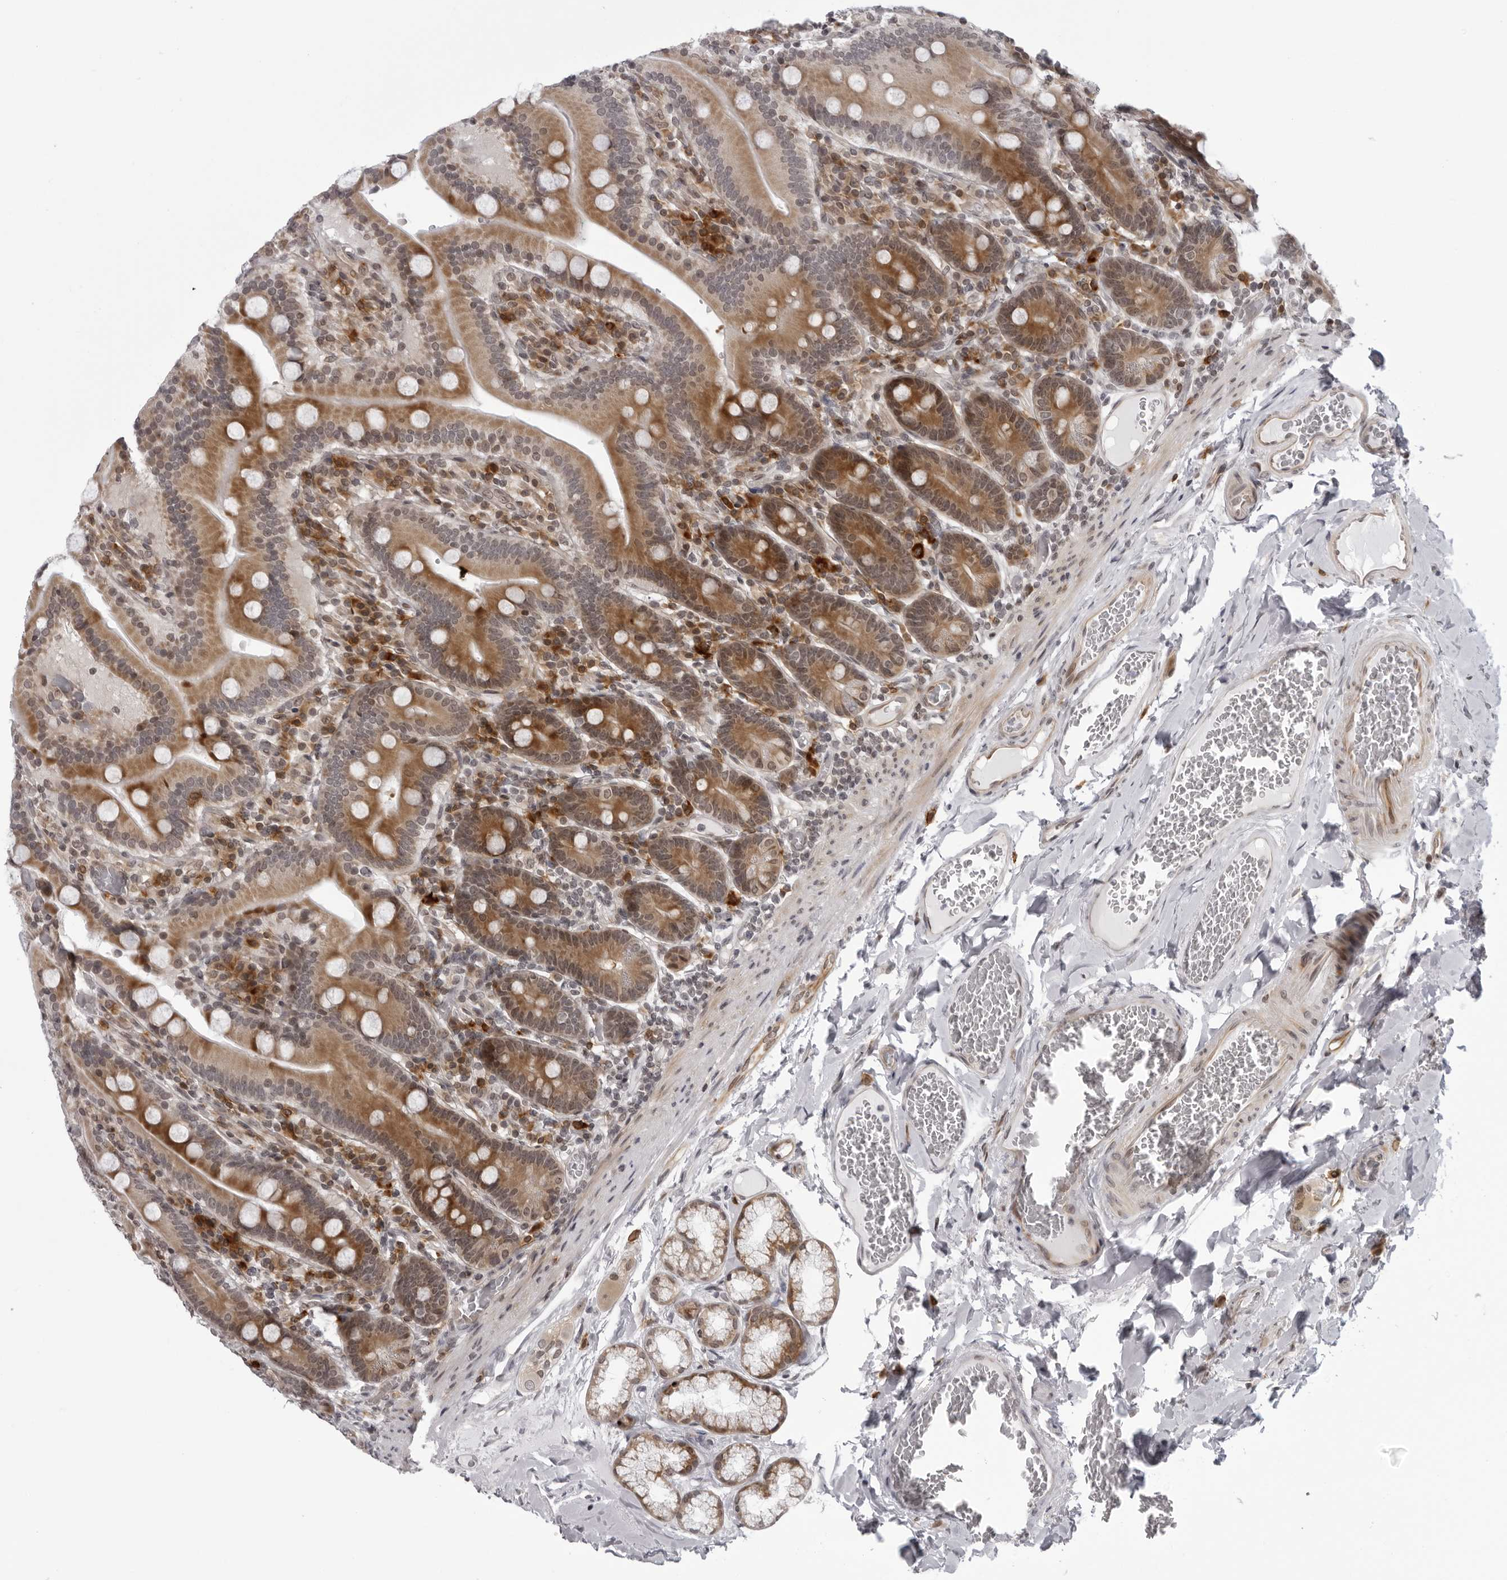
{"staining": {"intensity": "strong", "quantity": ">75%", "location": "cytoplasmic/membranous"}, "tissue": "duodenum", "cell_type": "Glandular cells", "image_type": "normal", "snomed": [{"axis": "morphology", "description": "Normal tissue, NOS"}, {"axis": "topography", "description": "Duodenum"}], "caption": "Immunohistochemical staining of normal human duodenum reveals >75% levels of strong cytoplasmic/membranous protein staining in approximately >75% of glandular cells. (IHC, brightfield microscopy, high magnification).", "gene": "GCSAML", "patient": {"sex": "female", "age": 62}}